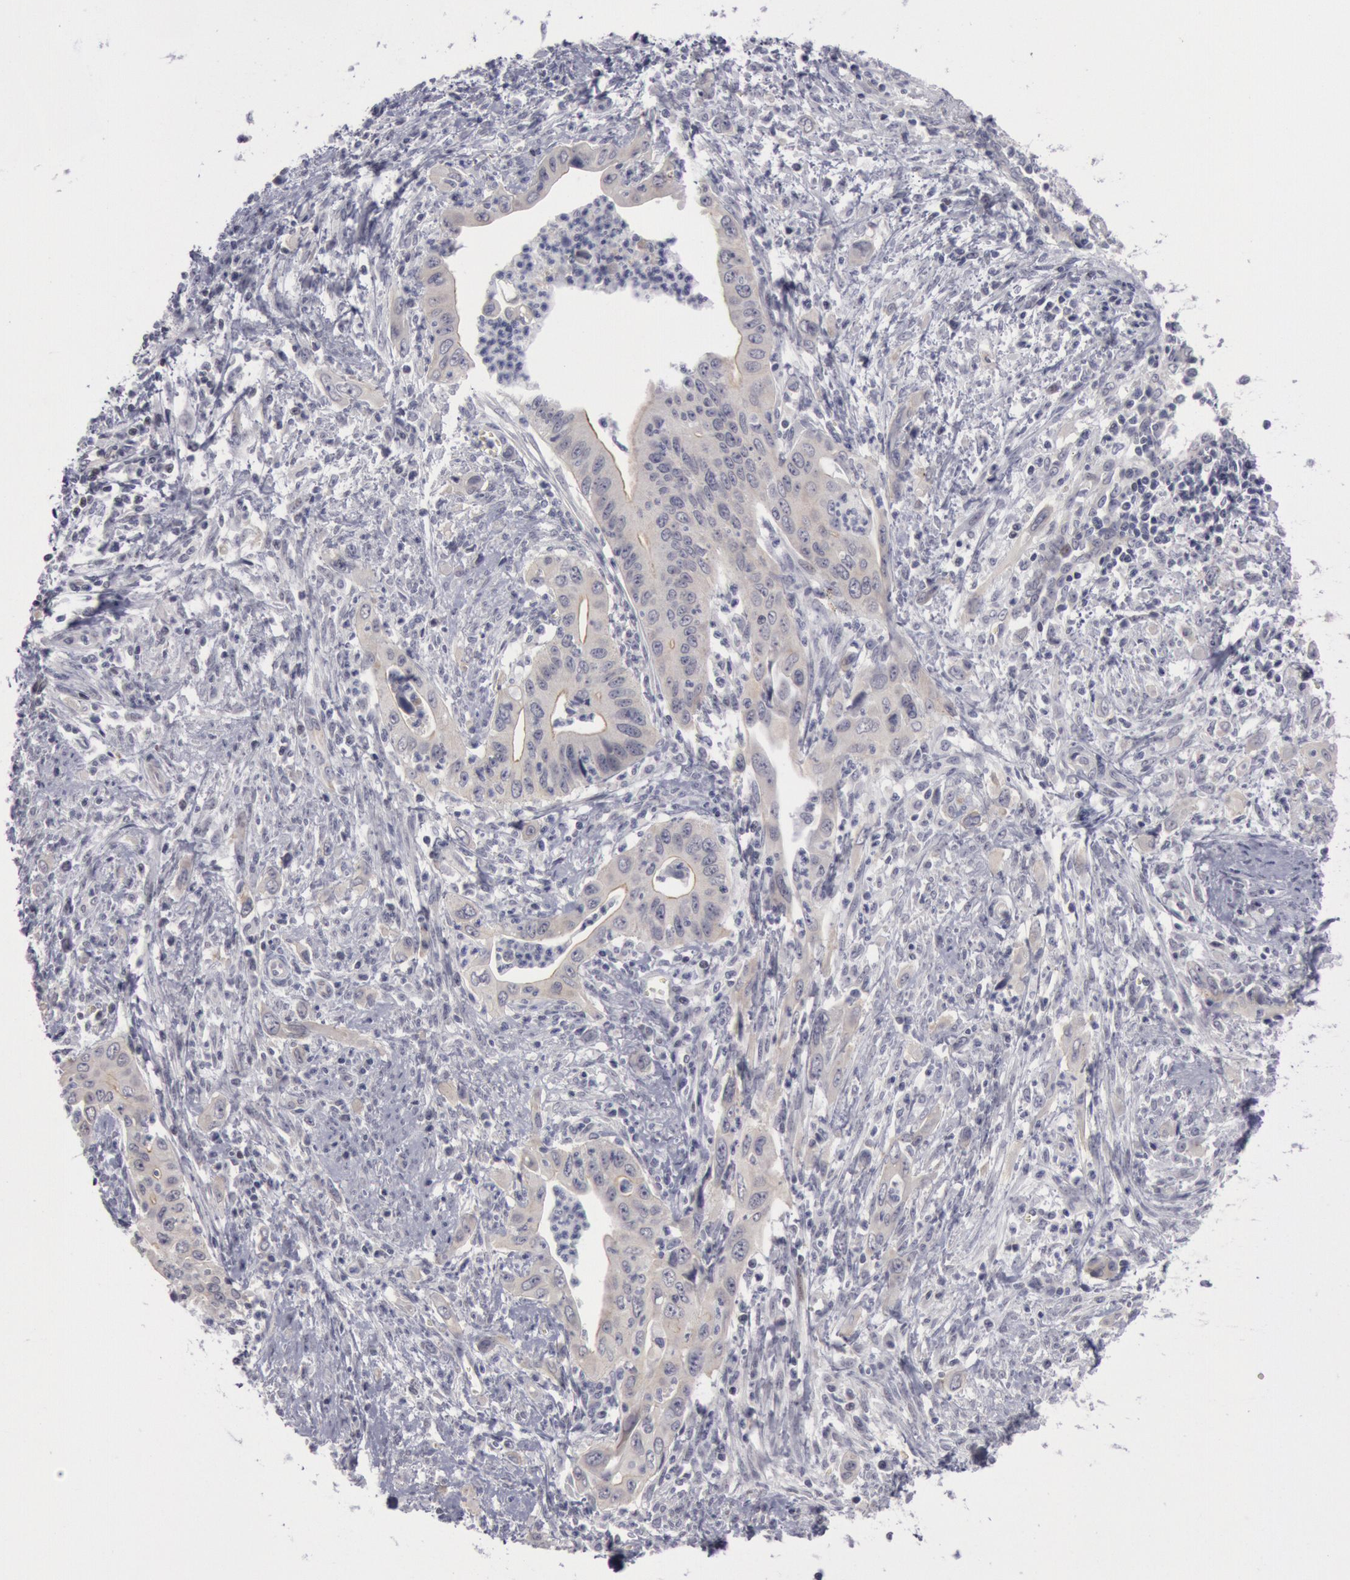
{"staining": {"intensity": "weak", "quantity": "25%-75%", "location": "cytoplasmic/membranous"}, "tissue": "cervical cancer", "cell_type": "Tumor cells", "image_type": "cancer", "snomed": [{"axis": "morphology", "description": "Normal tissue, NOS"}, {"axis": "morphology", "description": "Adenocarcinoma, NOS"}, {"axis": "topography", "description": "Cervix"}], "caption": "Immunohistochemical staining of human adenocarcinoma (cervical) reveals low levels of weak cytoplasmic/membranous protein expression in approximately 25%-75% of tumor cells.", "gene": "JOSD1", "patient": {"sex": "female", "age": 34}}